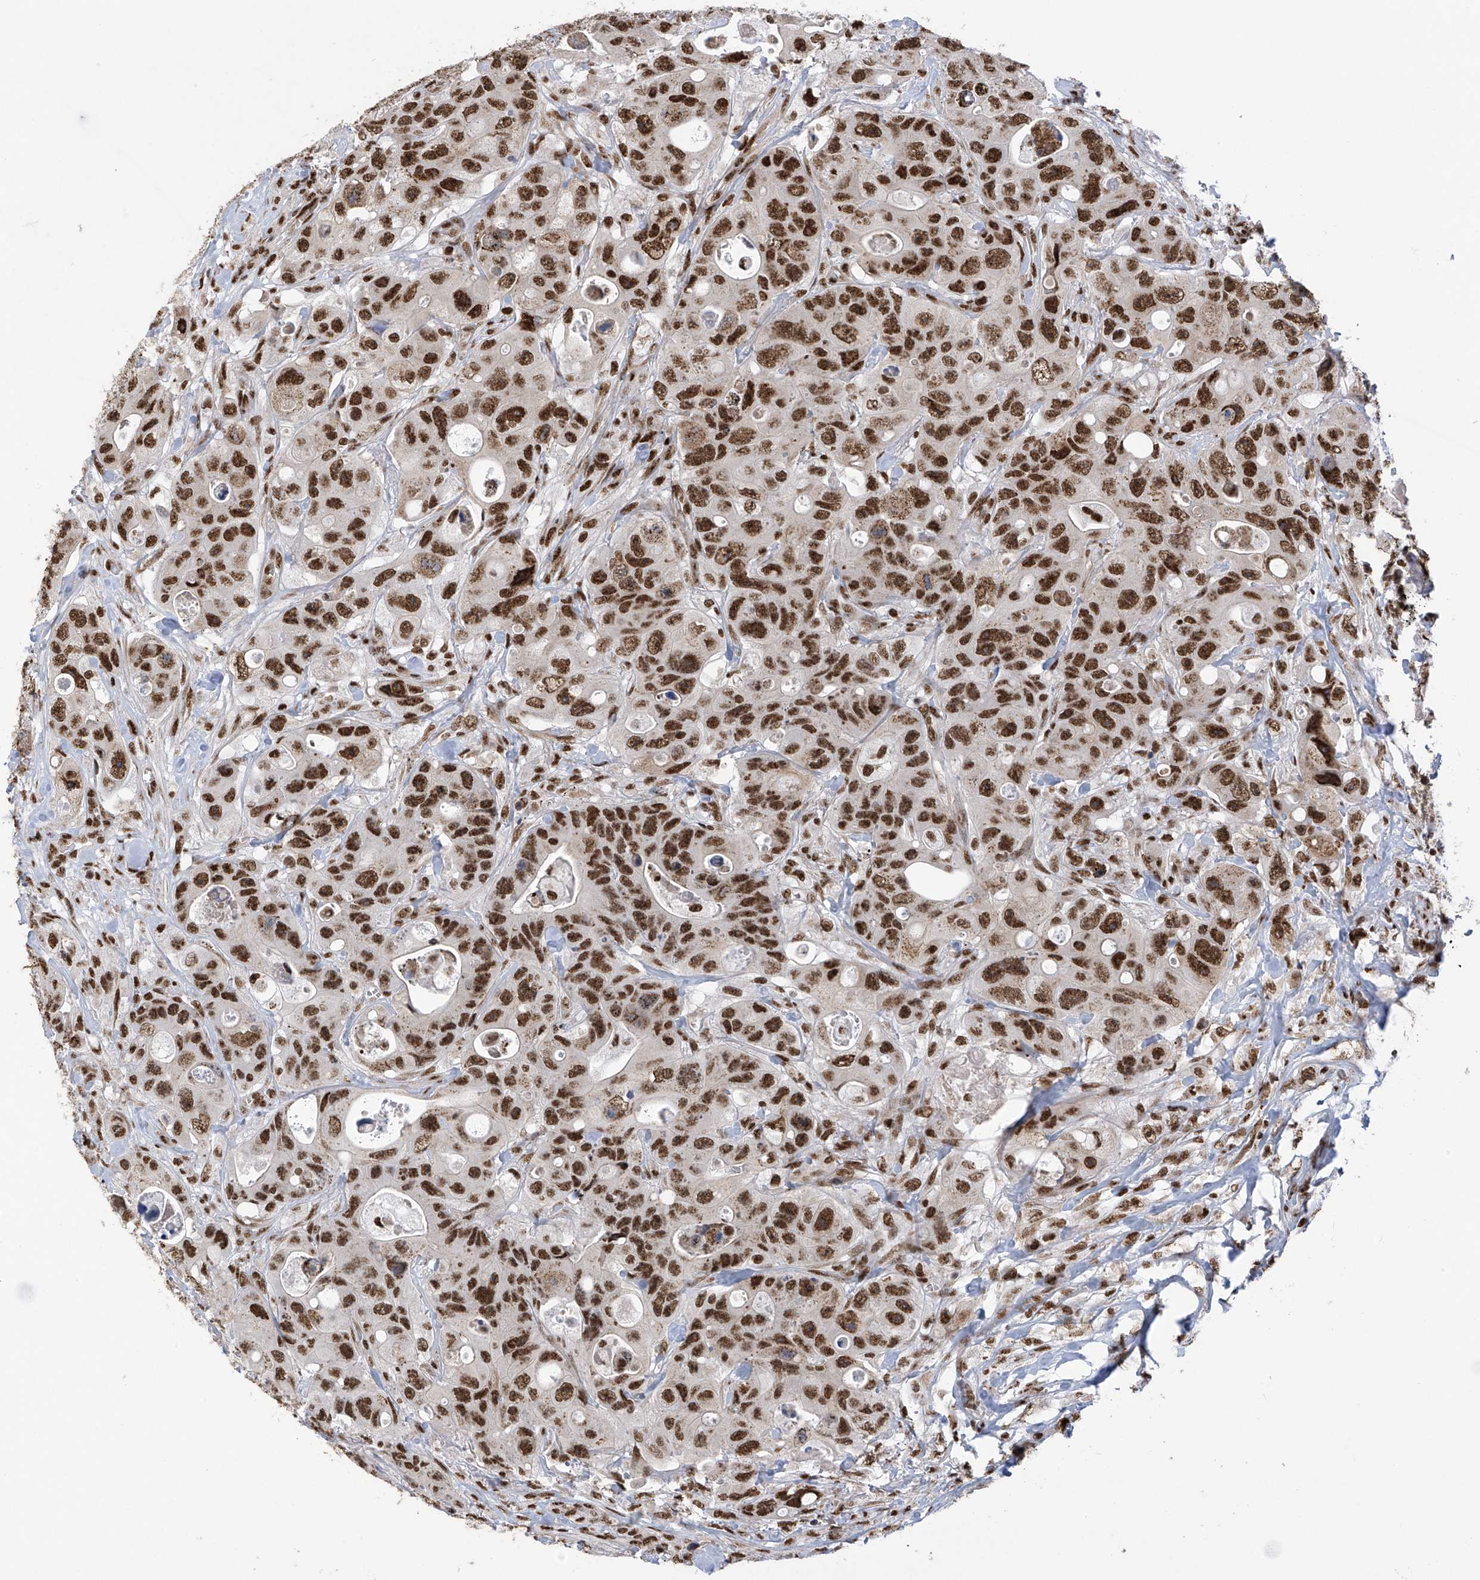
{"staining": {"intensity": "strong", "quantity": ">75%", "location": "cytoplasmic/membranous,nuclear"}, "tissue": "colorectal cancer", "cell_type": "Tumor cells", "image_type": "cancer", "snomed": [{"axis": "morphology", "description": "Adenocarcinoma, NOS"}, {"axis": "topography", "description": "Colon"}], "caption": "Protein analysis of colorectal cancer tissue exhibits strong cytoplasmic/membranous and nuclear positivity in approximately >75% of tumor cells.", "gene": "APLF", "patient": {"sex": "female", "age": 46}}